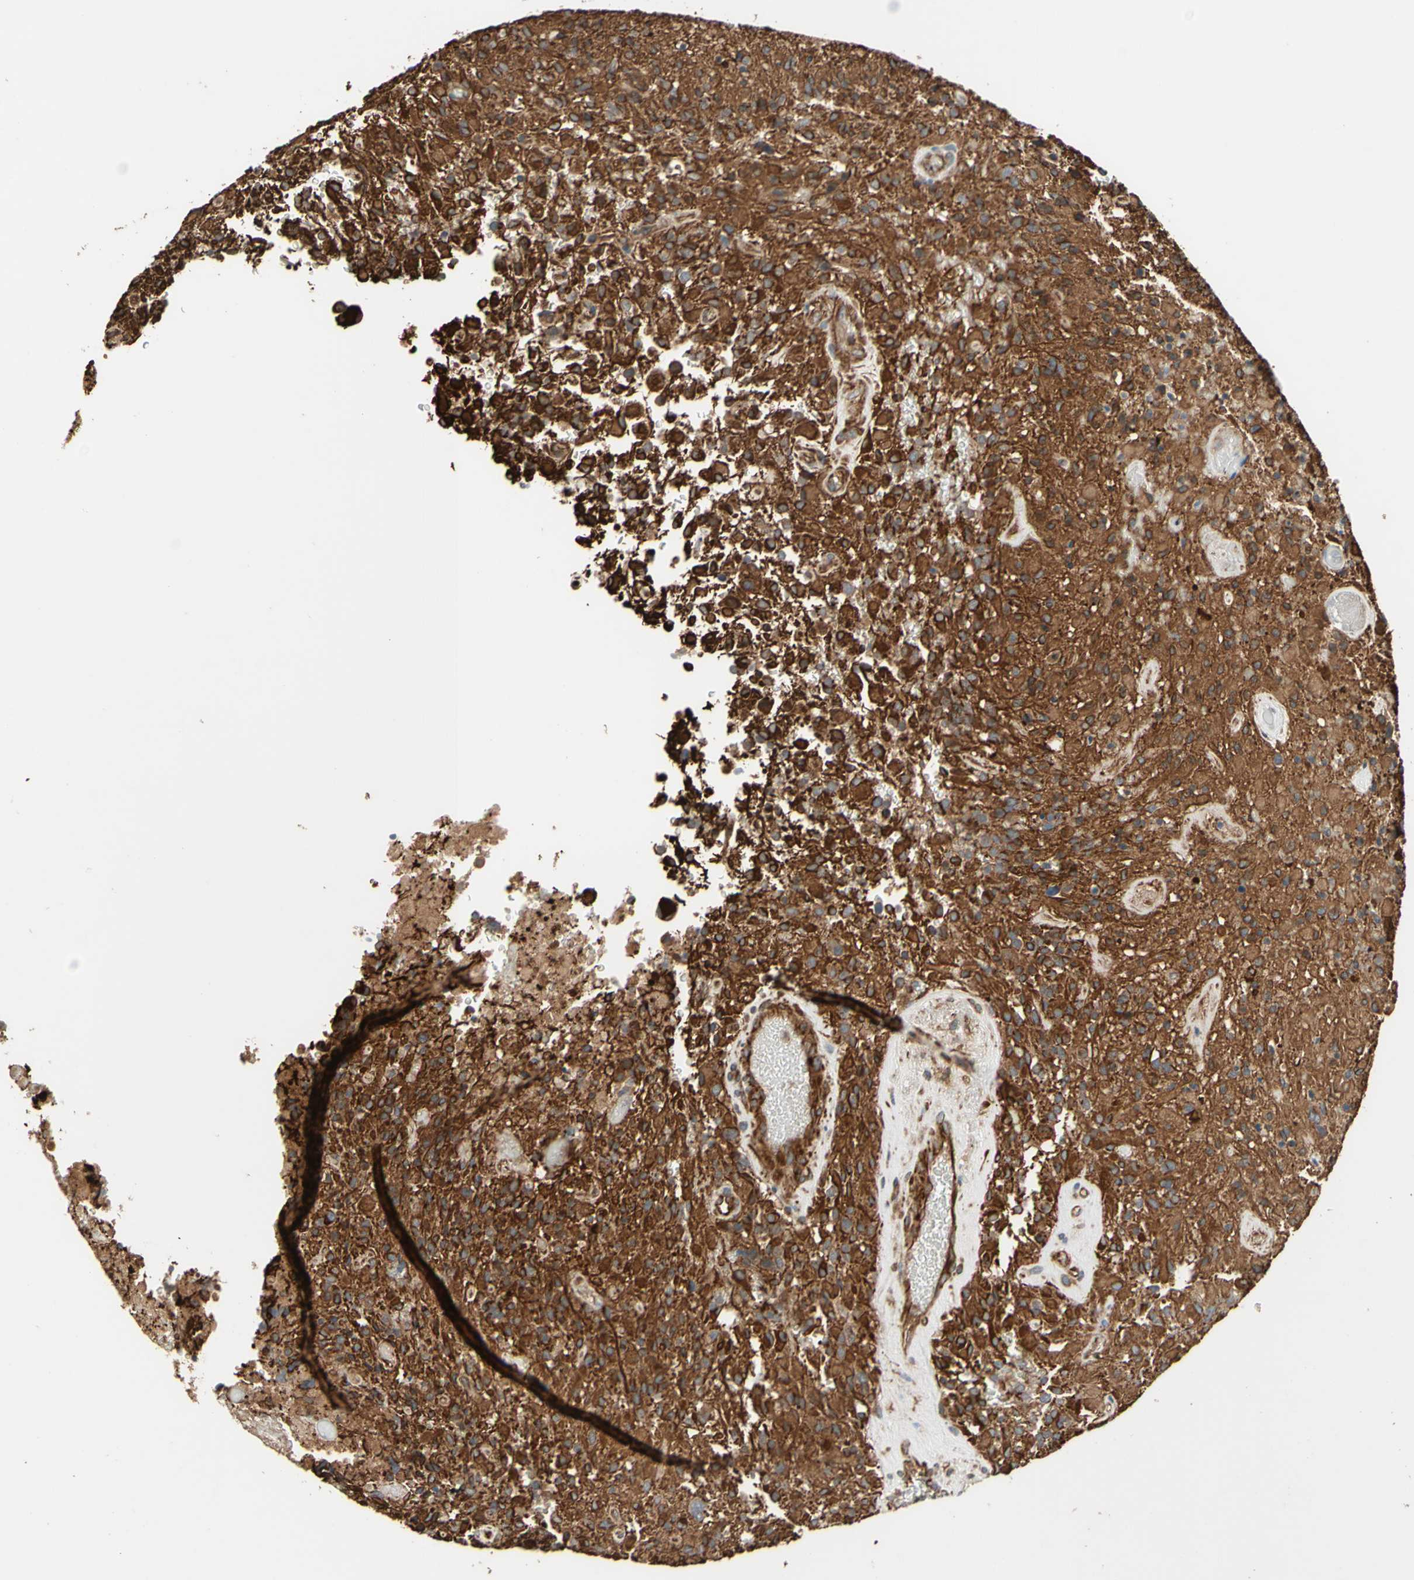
{"staining": {"intensity": "moderate", "quantity": "25%-75%", "location": "cytoplasmic/membranous"}, "tissue": "glioma", "cell_type": "Tumor cells", "image_type": "cancer", "snomed": [{"axis": "morphology", "description": "Glioma, malignant, High grade"}, {"axis": "topography", "description": "Brain"}], "caption": "This micrograph demonstrates IHC staining of human glioma, with medium moderate cytoplasmic/membranous staining in approximately 25%-75% of tumor cells.", "gene": "TRAF2", "patient": {"sex": "male", "age": 71}}